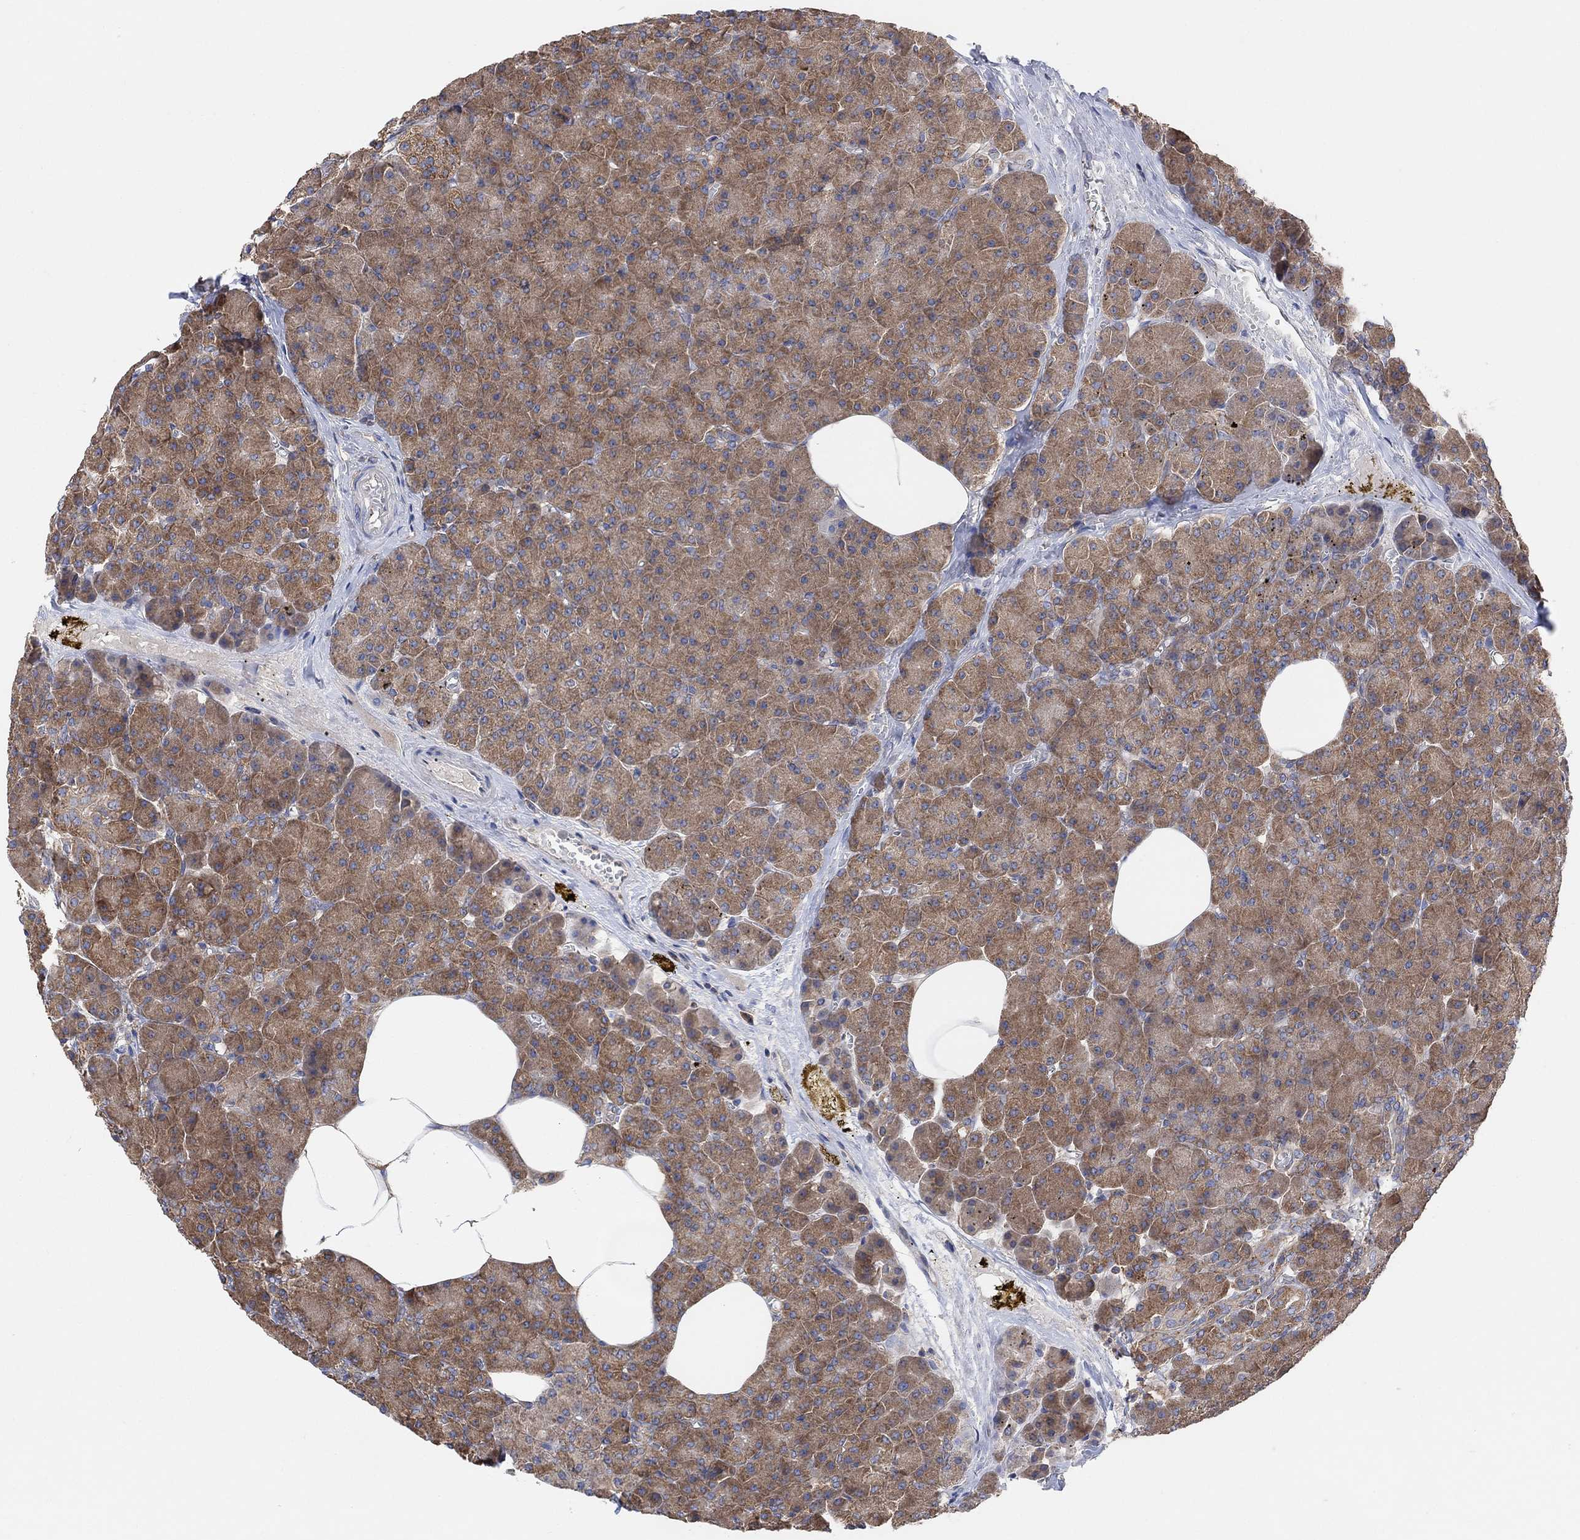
{"staining": {"intensity": "moderate", "quantity": ">75%", "location": "cytoplasmic/membranous"}, "tissue": "pancreas", "cell_type": "Exocrine glandular cells", "image_type": "normal", "snomed": [{"axis": "morphology", "description": "Normal tissue, NOS"}, {"axis": "topography", "description": "Pancreas"}], "caption": "About >75% of exocrine glandular cells in normal pancreas reveal moderate cytoplasmic/membranous protein positivity as visualized by brown immunohistochemical staining.", "gene": "BLOC1S3", "patient": {"sex": "female", "age": 45}}